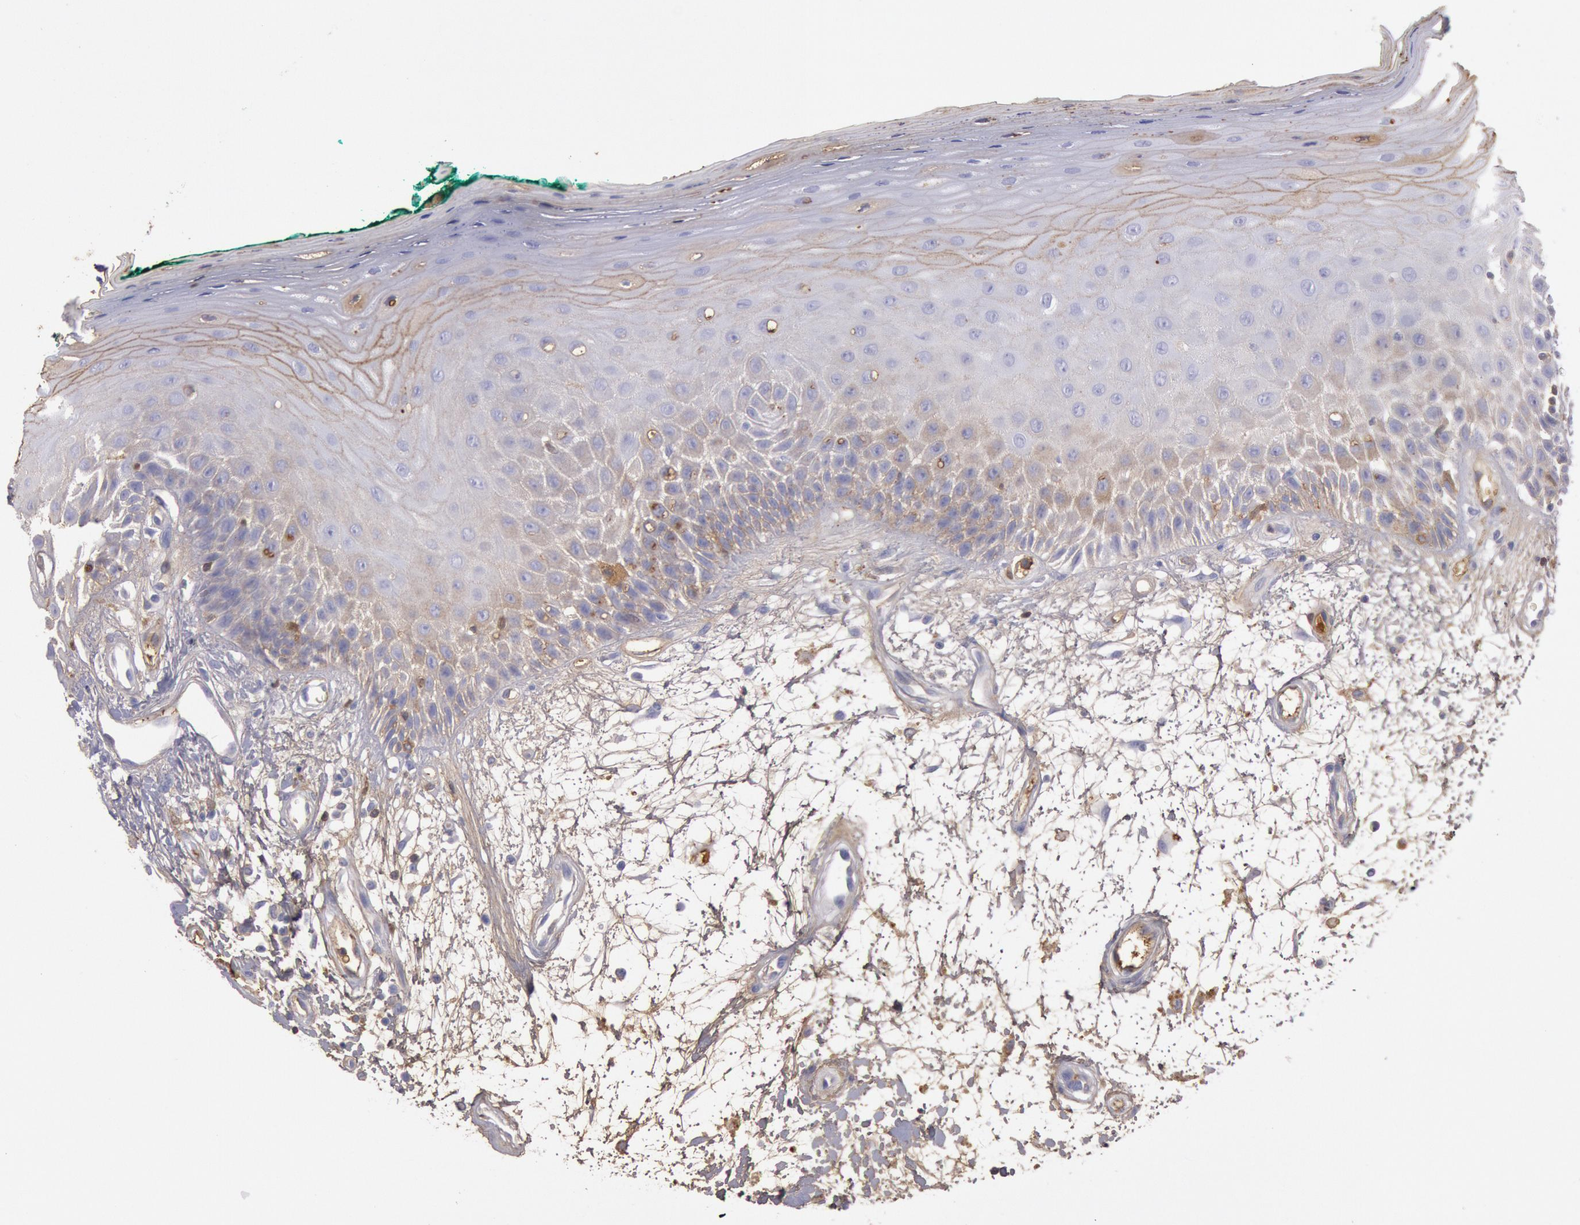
{"staining": {"intensity": "negative", "quantity": "none", "location": "none"}, "tissue": "oral mucosa", "cell_type": "Squamous epithelial cells", "image_type": "normal", "snomed": [{"axis": "morphology", "description": "Normal tissue, NOS"}, {"axis": "morphology", "description": "Squamous cell carcinoma, NOS"}, {"axis": "topography", "description": "Skeletal muscle"}, {"axis": "topography", "description": "Oral tissue"}, {"axis": "topography", "description": "Head-Neck"}], "caption": "A micrograph of human oral mucosa is negative for staining in squamous epithelial cells. (DAB (3,3'-diaminobenzidine) immunohistochemistry visualized using brightfield microscopy, high magnification).", "gene": "IGHA1", "patient": {"sex": "female", "age": 84}}